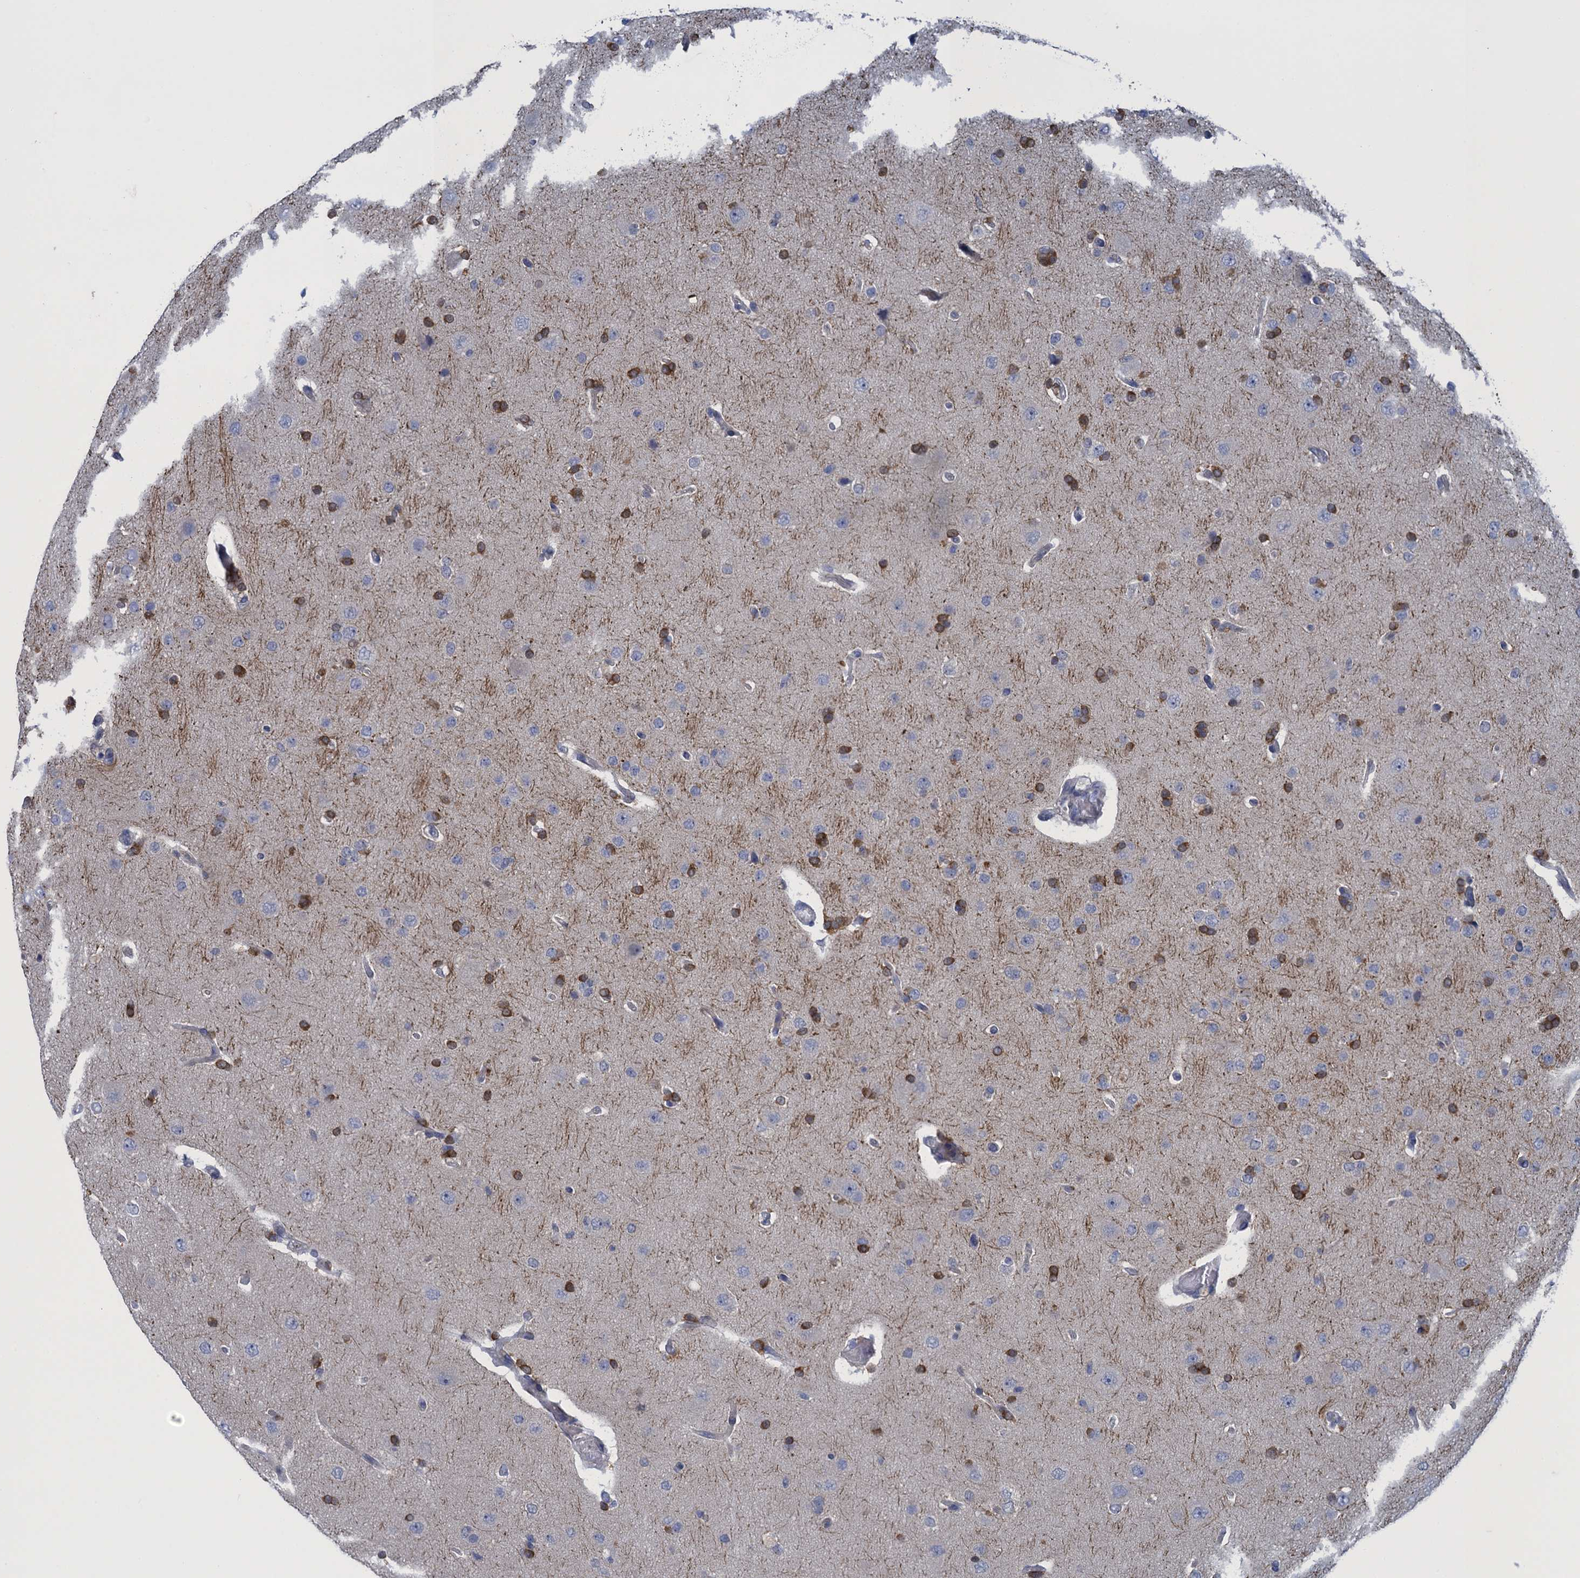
{"staining": {"intensity": "moderate", "quantity": "<25%", "location": "cytoplasmic/membranous"}, "tissue": "glioma", "cell_type": "Tumor cells", "image_type": "cancer", "snomed": [{"axis": "morphology", "description": "Glioma, malignant, High grade"}, {"axis": "topography", "description": "Brain"}], "caption": "IHC of glioma reveals low levels of moderate cytoplasmic/membranous expression in about <25% of tumor cells. The staining was performed using DAB (3,3'-diaminobenzidine) to visualize the protein expression in brown, while the nuclei were stained in blue with hematoxylin (Magnification: 20x).", "gene": "SCEL", "patient": {"sex": "male", "age": 72}}